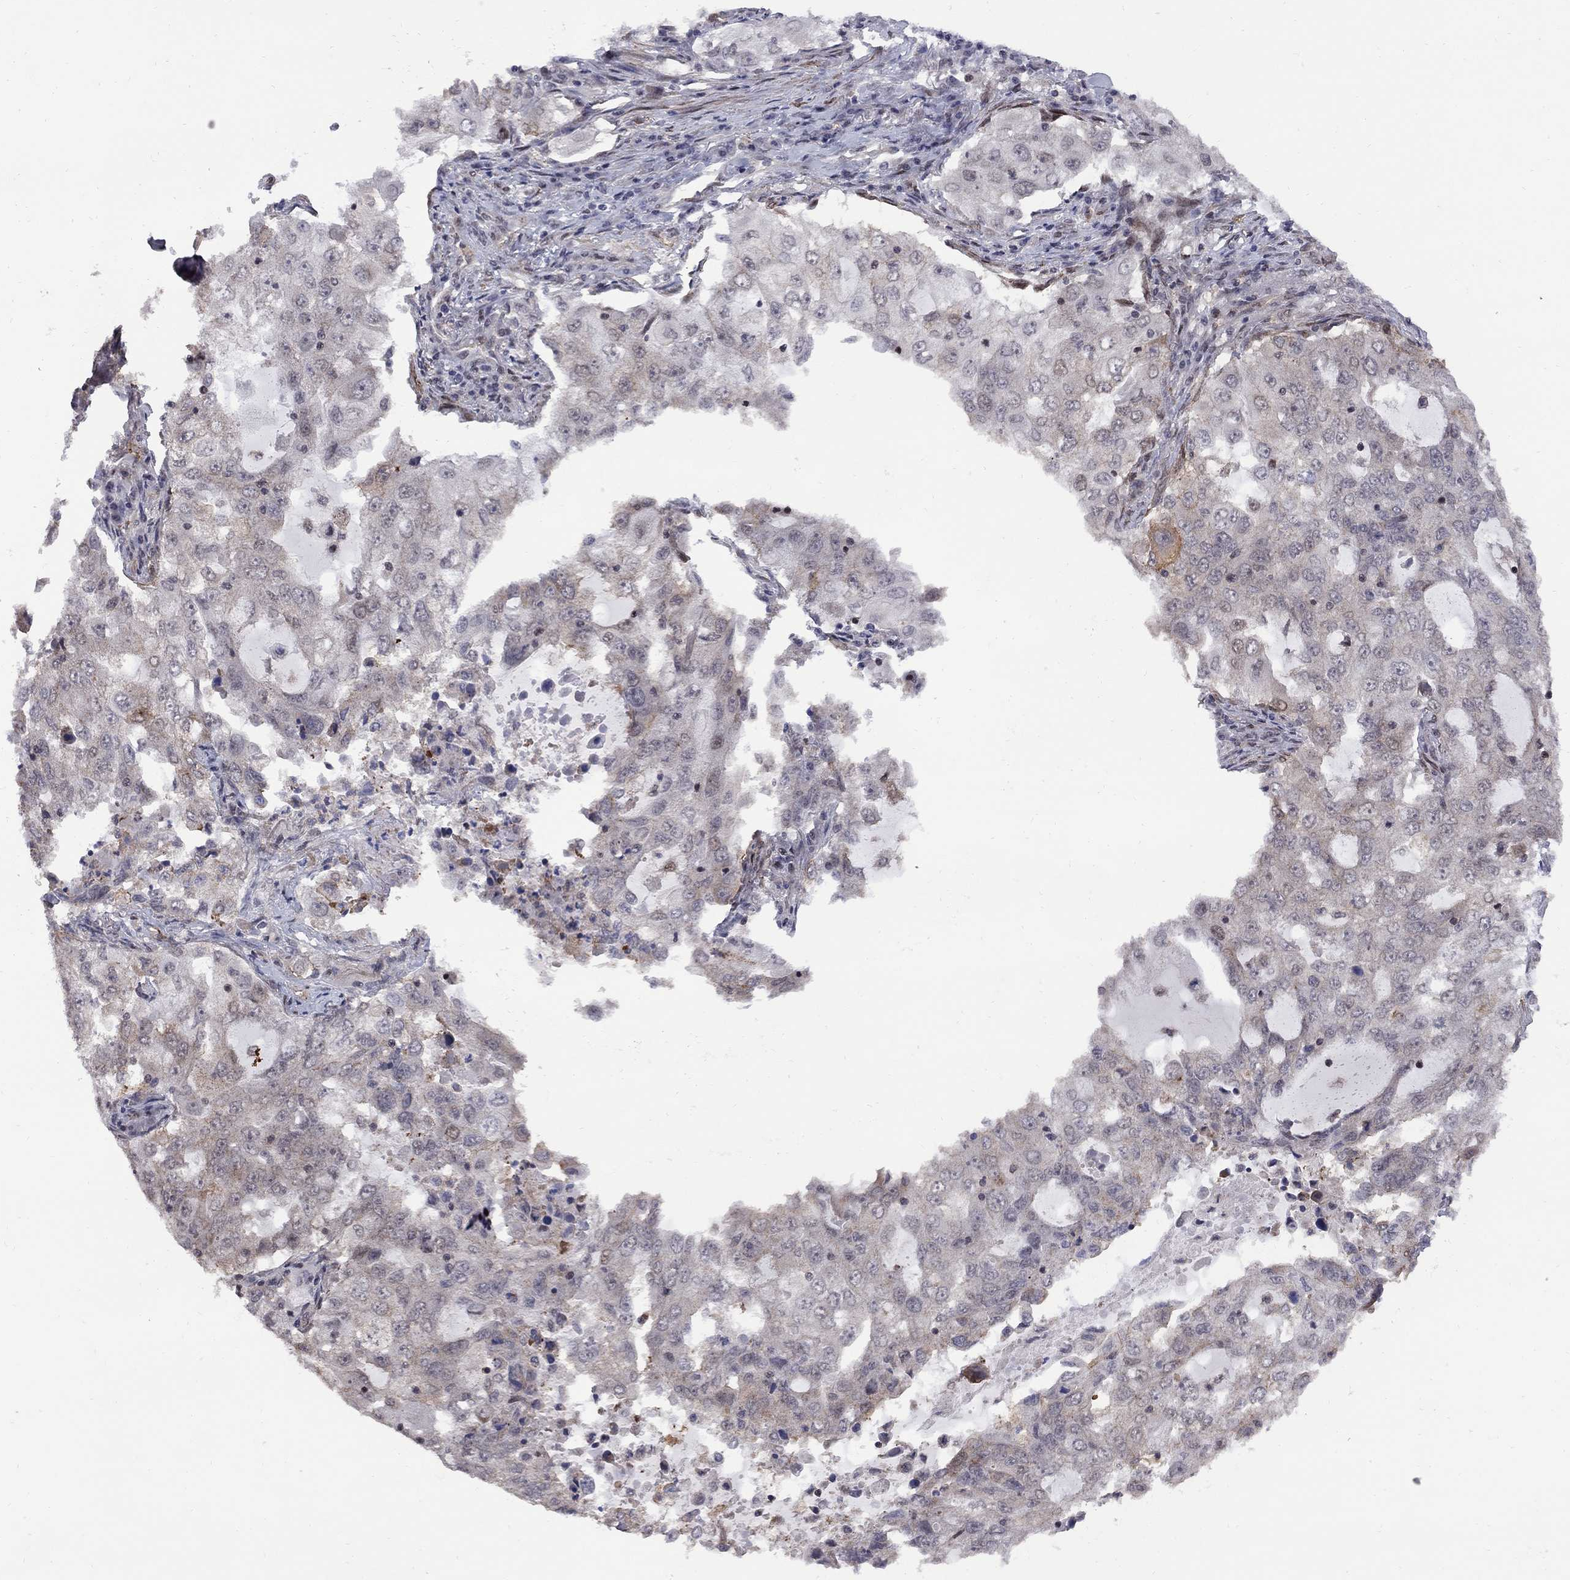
{"staining": {"intensity": "negative", "quantity": "none", "location": "none"}, "tissue": "lung cancer", "cell_type": "Tumor cells", "image_type": "cancer", "snomed": [{"axis": "morphology", "description": "Adenocarcinoma, NOS"}, {"axis": "topography", "description": "Lung"}], "caption": "Human adenocarcinoma (lung) stained for a protein using immunohistochemistry exhibits no staining in tumor cells.", "gene": "BRF1", "patient": {"sex": "female", "age": 61}}